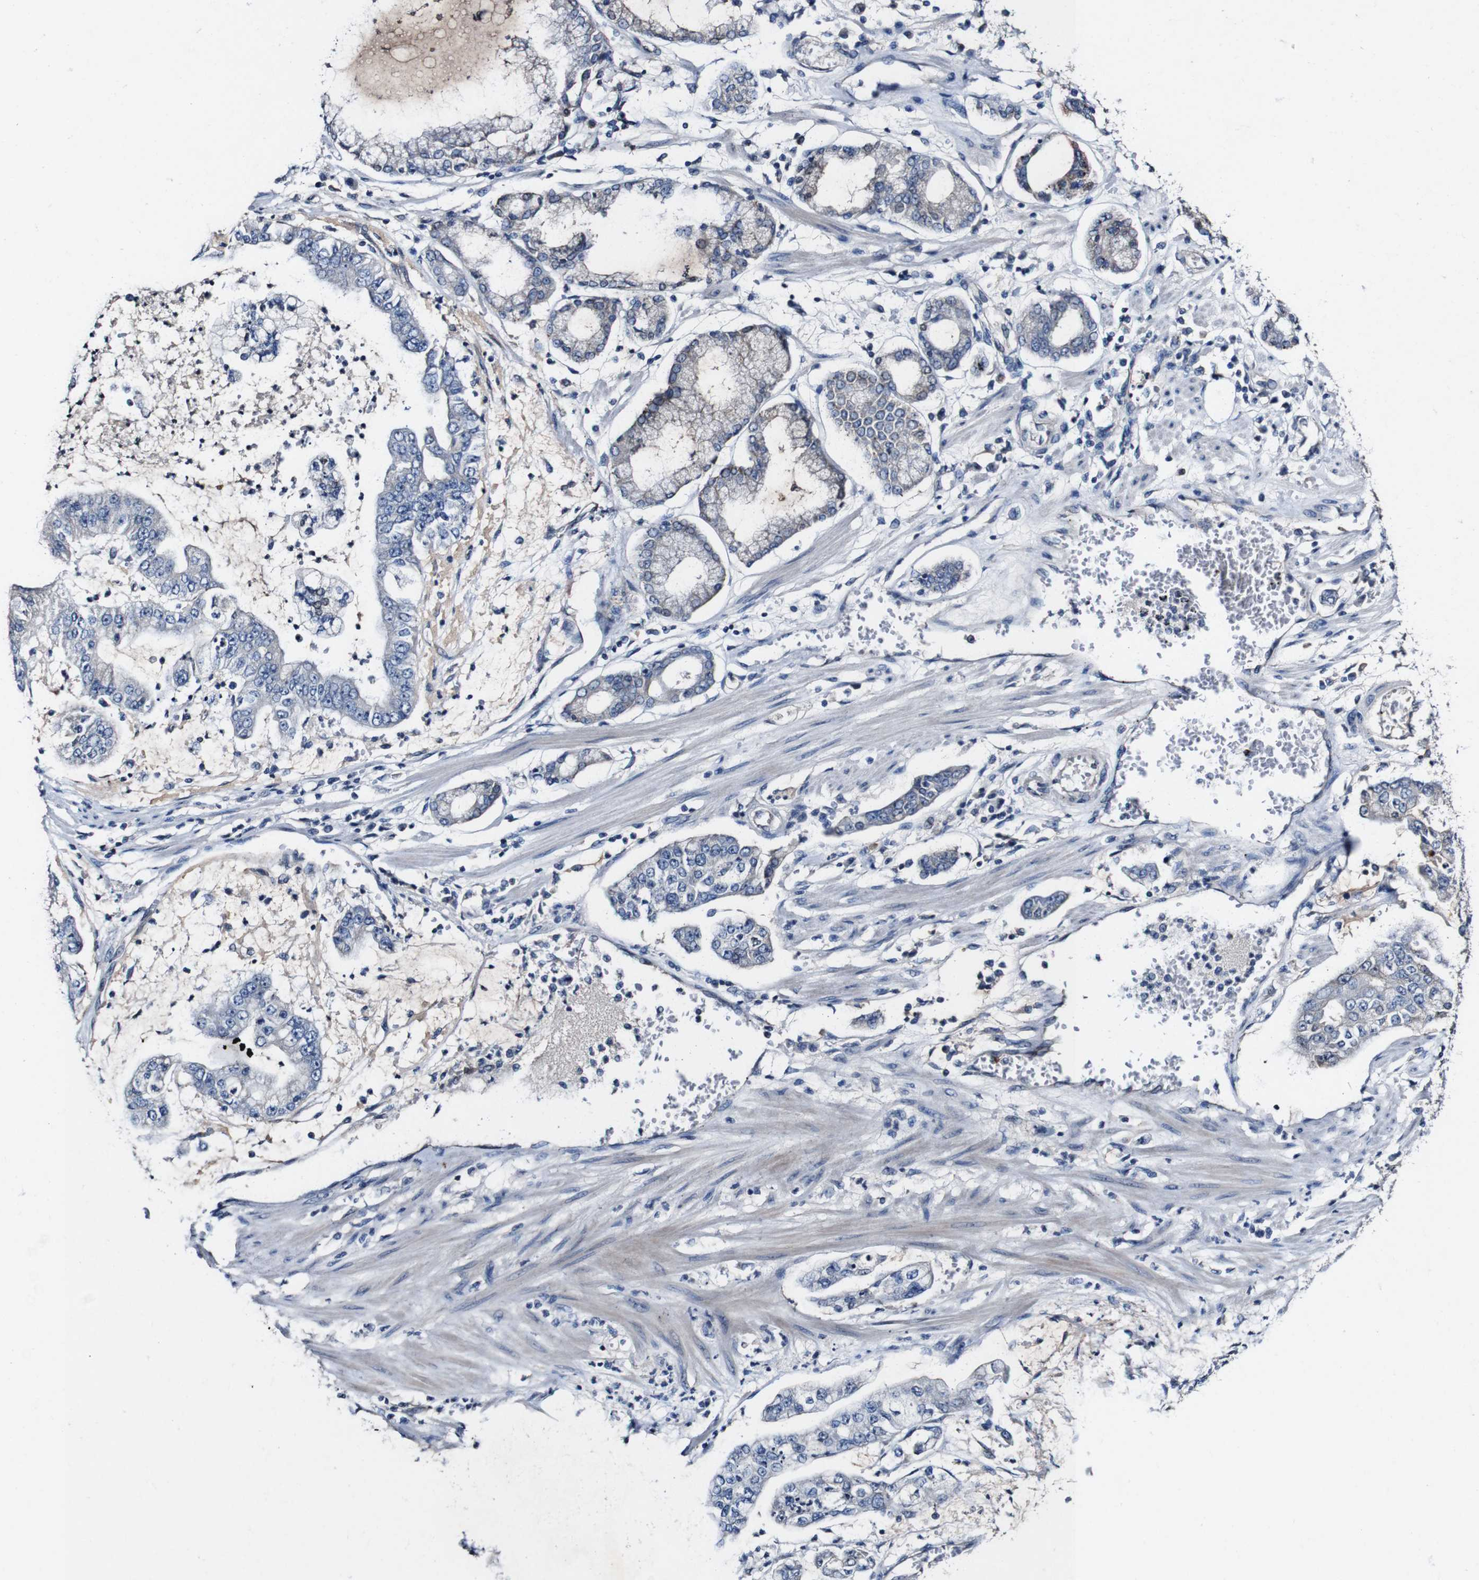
{"staining": {"intensity": "weak", "quantity": "<25%", "location": "cytoplasmic/membranous"}, "tissue": "stomach cancer", "cell_type": "Tumor cells", "image_type": "cancer", "snomed": [{"axis": "morphology", "description": "Adenocarcinoma, NOS"}, {"axis": "topography", "description": "Stomach"}], "caption": "Immunohistochemical staining of stomach cancer demonstrates no significant positivity in tumor cells.", "gene": "GRAMD1A", "patient": {"sex": "male", "age": 76}}